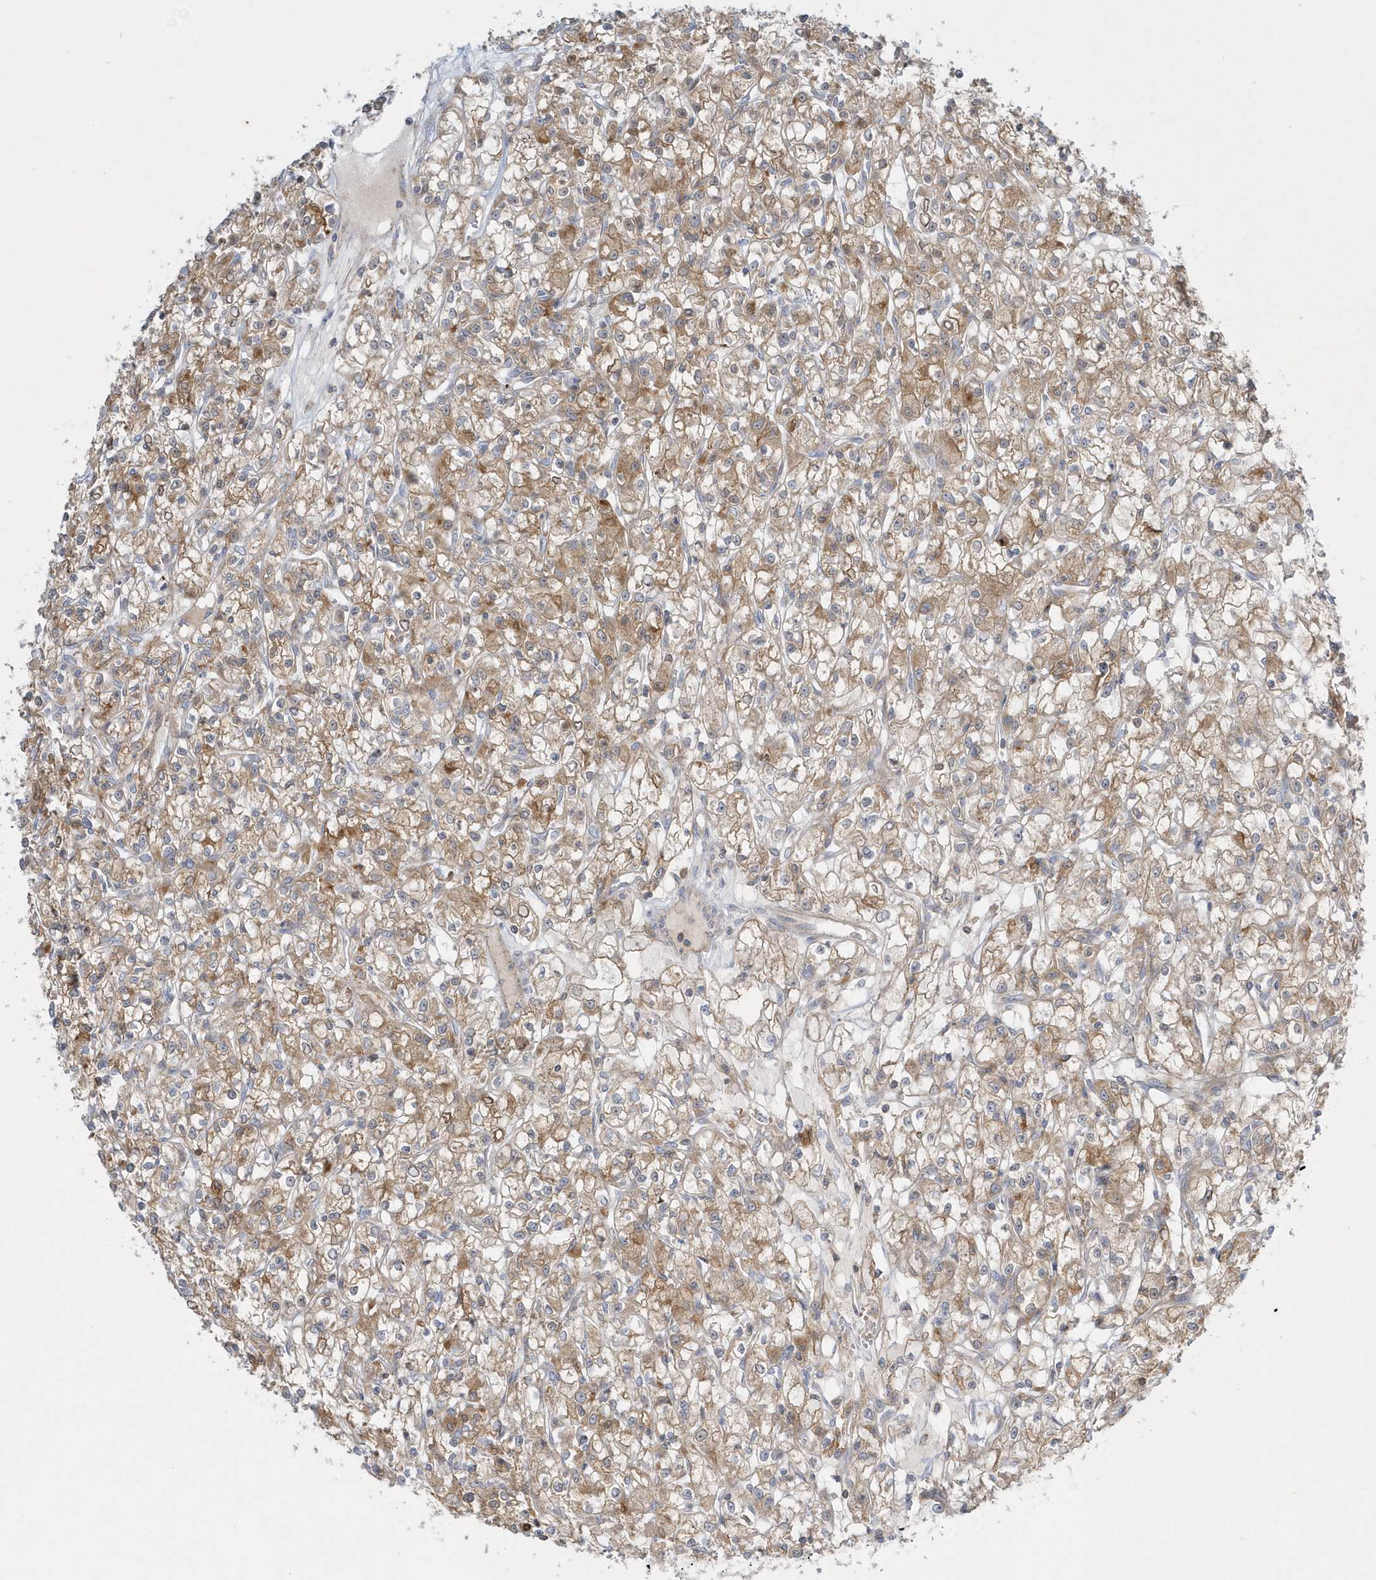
{"staining": {"intensity": "moderate", "quantity": ">75%", "location": "cytoplasmic/membranous"}, "tissue": "renal cancer", "cell_type": "Tumor cells", "image_type": "cancer", "snomed": [{"axis": "morphology", "description": "Adenocarcinoma, NOS"}, {"axis": "topography", "description": "Kidney"}], "caption": "Immunohistochemistry (IHC) staining of renal cancer (adenocarcinoma), which displays medium levels of moderate cytoplasmic/membranous positivity in approximately >75% of tumor cells indicating moderate cytoplasmic/membranous protein positivity. The staining was performed using DAB (3,3'-diaminobenzidine) (brown) for protein detection and nuclei were counterstained in hematoxylin (blue).", "gene": "DNAJC18", "patient": {"sex": "female", "age": 59}}